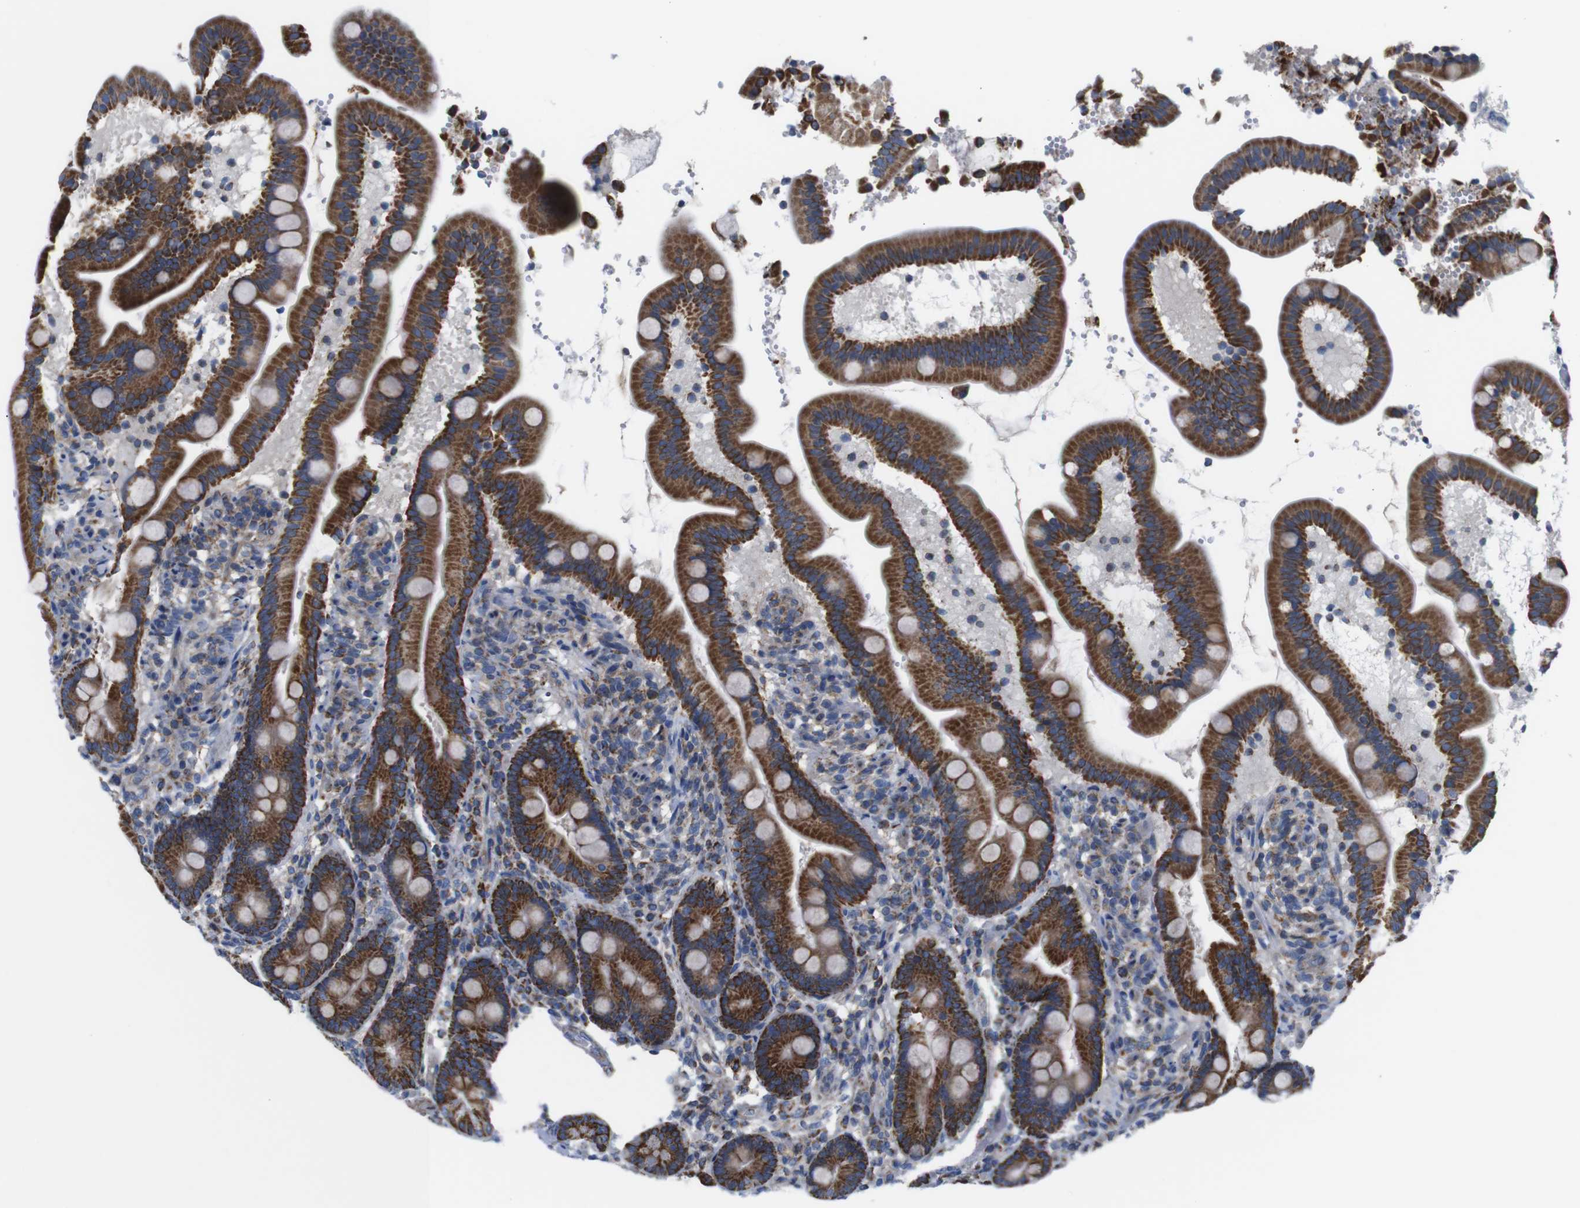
{"staining": {"intensity": "strong", "quantity": ">75%", "location": "cytoplasmic/membranous"}, "tissue": "duodenum", "cell_type": "Glandular cells", "image_type": "normal", "snomed": [{"axis": "morphology", "description": "Normal tissue, NOS"}, {"axis": "topography", "description": "Duodenum"}], "caption": "This image shows IHC staining of benign duodenum, with high strong cytoplasmic/membranous staining in about >75% of glandular cells.", "gene": "PDCD1LG2", "patient": {"sex": "male", "age": 54}}